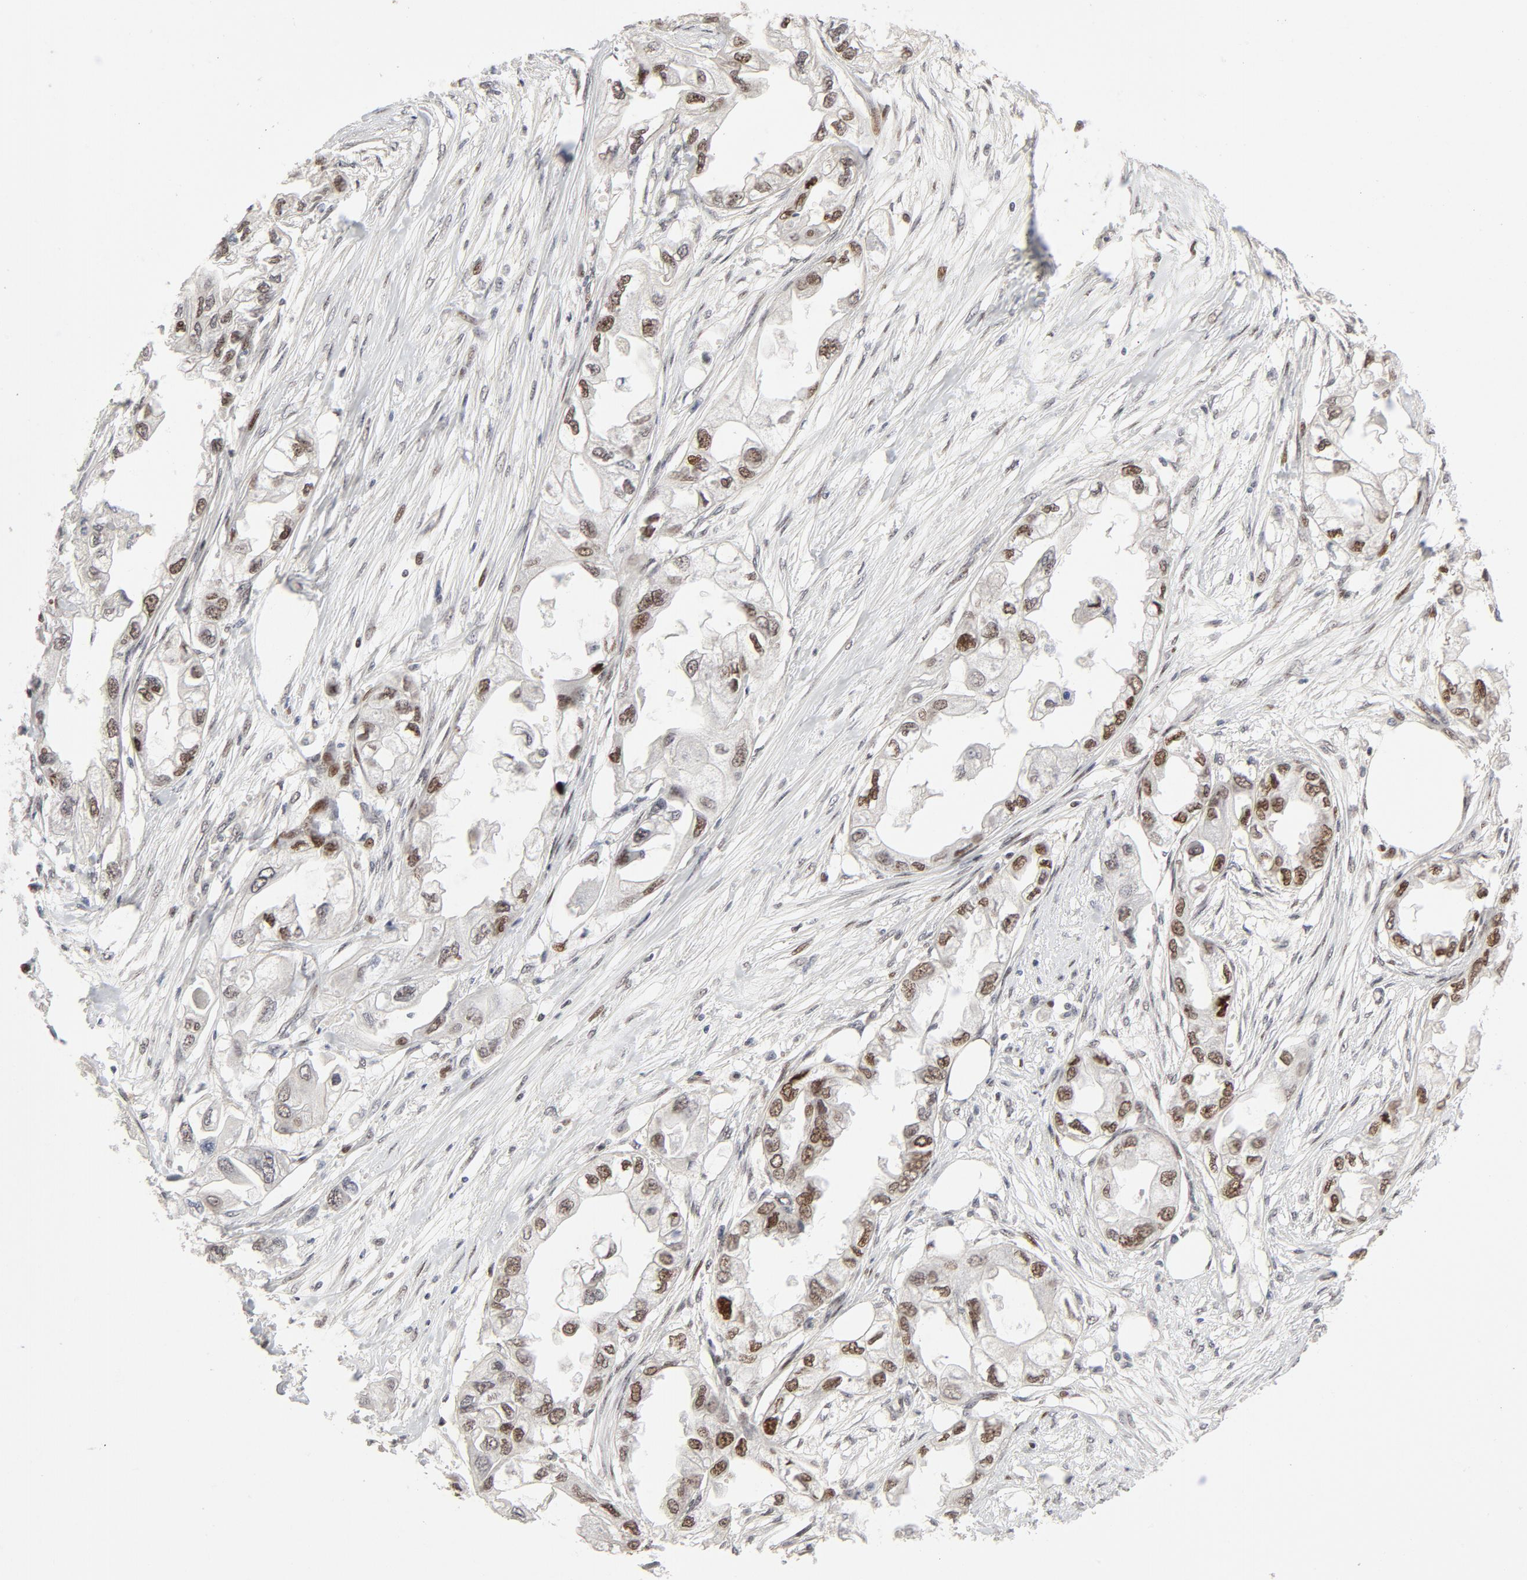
{"staining": {"intensity": "moderate", "quantity": "25%-75%", "location": "nuclear"}, "tissue": "endometrial cancer", "cell_type": "Tumor cells", "image_type": "cancer", "snomed": [{"axis": "morphology", "description": "Adenocarcinoma, NOS"}, {"axis": "topography", "description": "Endometrium"}], "caption": "Human endometrial cancer (adenocarcinoma) stained for a protein (brown) displays moderate nuclear positive staining in approximately 25%-75% of tumor cells.", "gene": "GTF2I", "patient": {"sex": "female", "age": 67}}